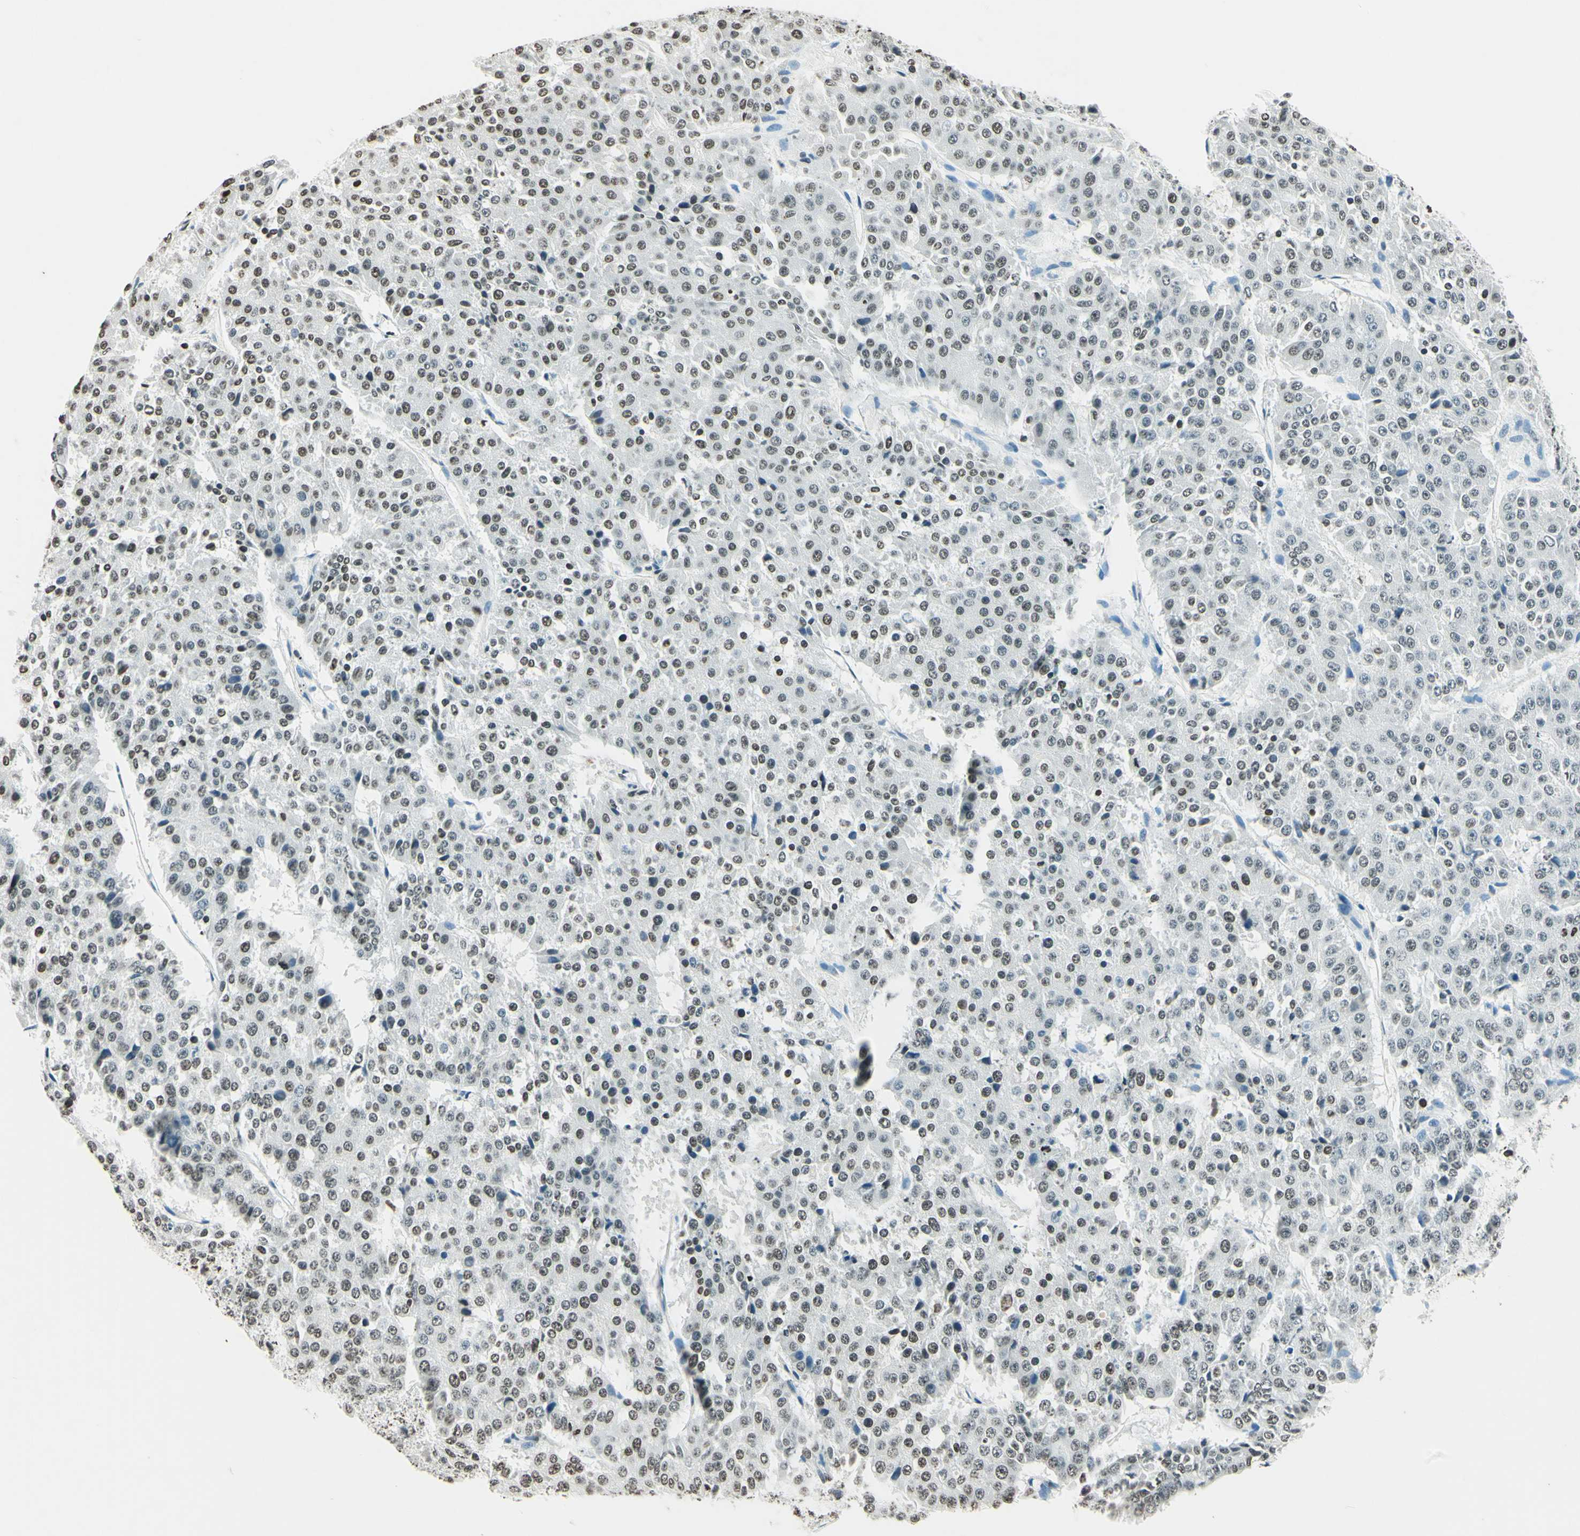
{"staining": {"intensity": "moderate", "quantity": "25%-75%", "location": "nuclear"}, "tissue": "pancreatic cancer", "cell_type": "Tumor cells", "image_type": "cancer", "snomed": [{"axis": "morphology", "description": "Adenocarcinoma, NOS"}, {"axis": "topography", "description": "Pancreas"}], "caption": "Immunohistochemistry (IHC) photomicrograph of neoplastic tissue: pancreatic cancer stained using immunohistochemistry (IHC) displays medium levels of moderate protein expression localized specifically in the nuclear of tumor cells, appearing as a nuclear brown color.", "gene": "MSH2", "patient": {"sex": "male", "age": 50}}